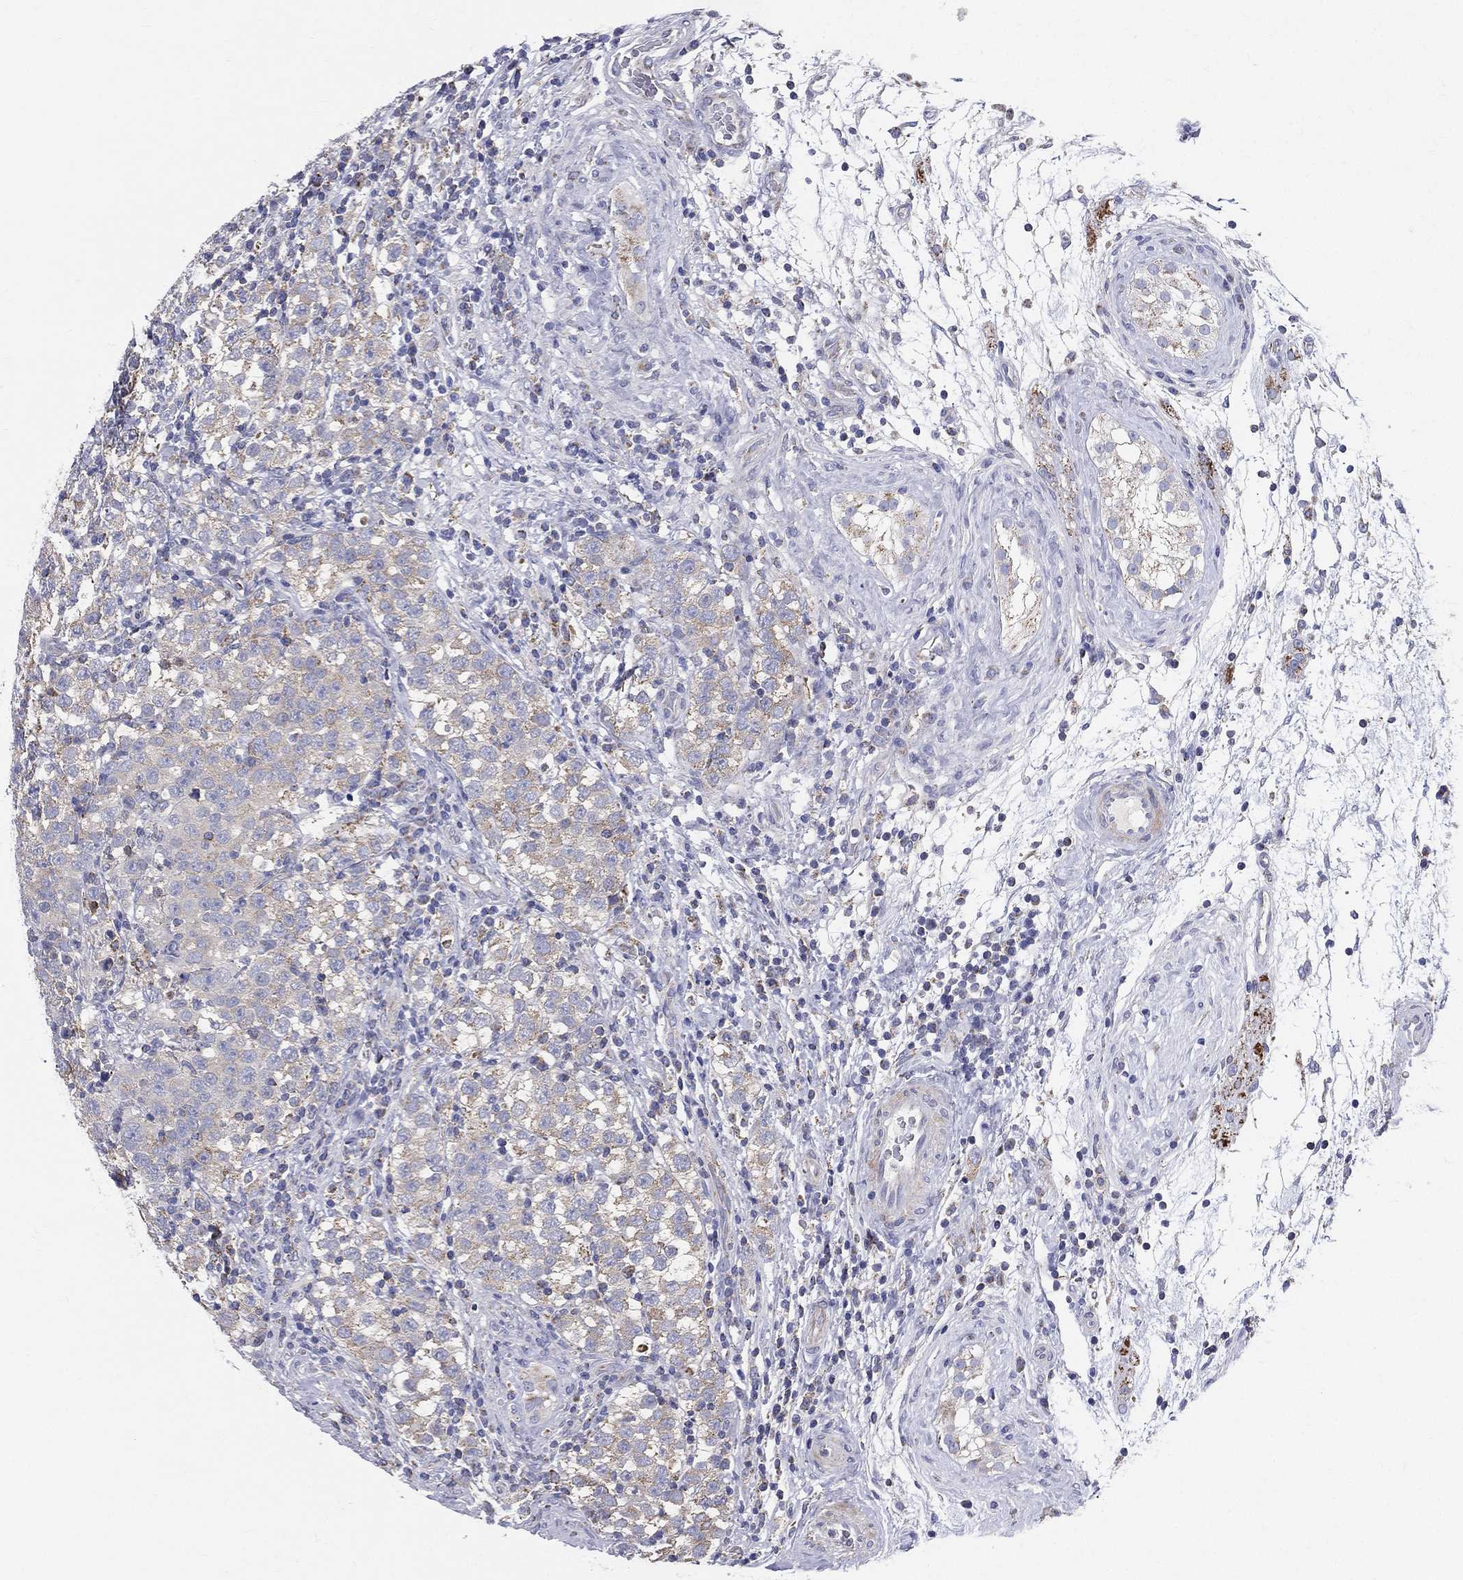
{"staining": {"intensity": "moderate", "quantity": "<25%", "location": "cytoplasmic/membranous"}, "tissue": "testis cancer", "cell_type": "Tumor cells", "image_type": "cancer", "snomed": [{"axis": "morphology", "description": "Seminoma, NOS"}, {"axis": "topography", "description": "Testis"}], "caption": "Immunohistochemistry (IHC) photomicrograph of testis cancer stained for a protein (brown), which reveals low levels of moderate cytoplasmic/membranous positivity in about <25% of tumor cells.", "gene": "PWWP3A", "patient": {"sex": "male", "age": 34}}